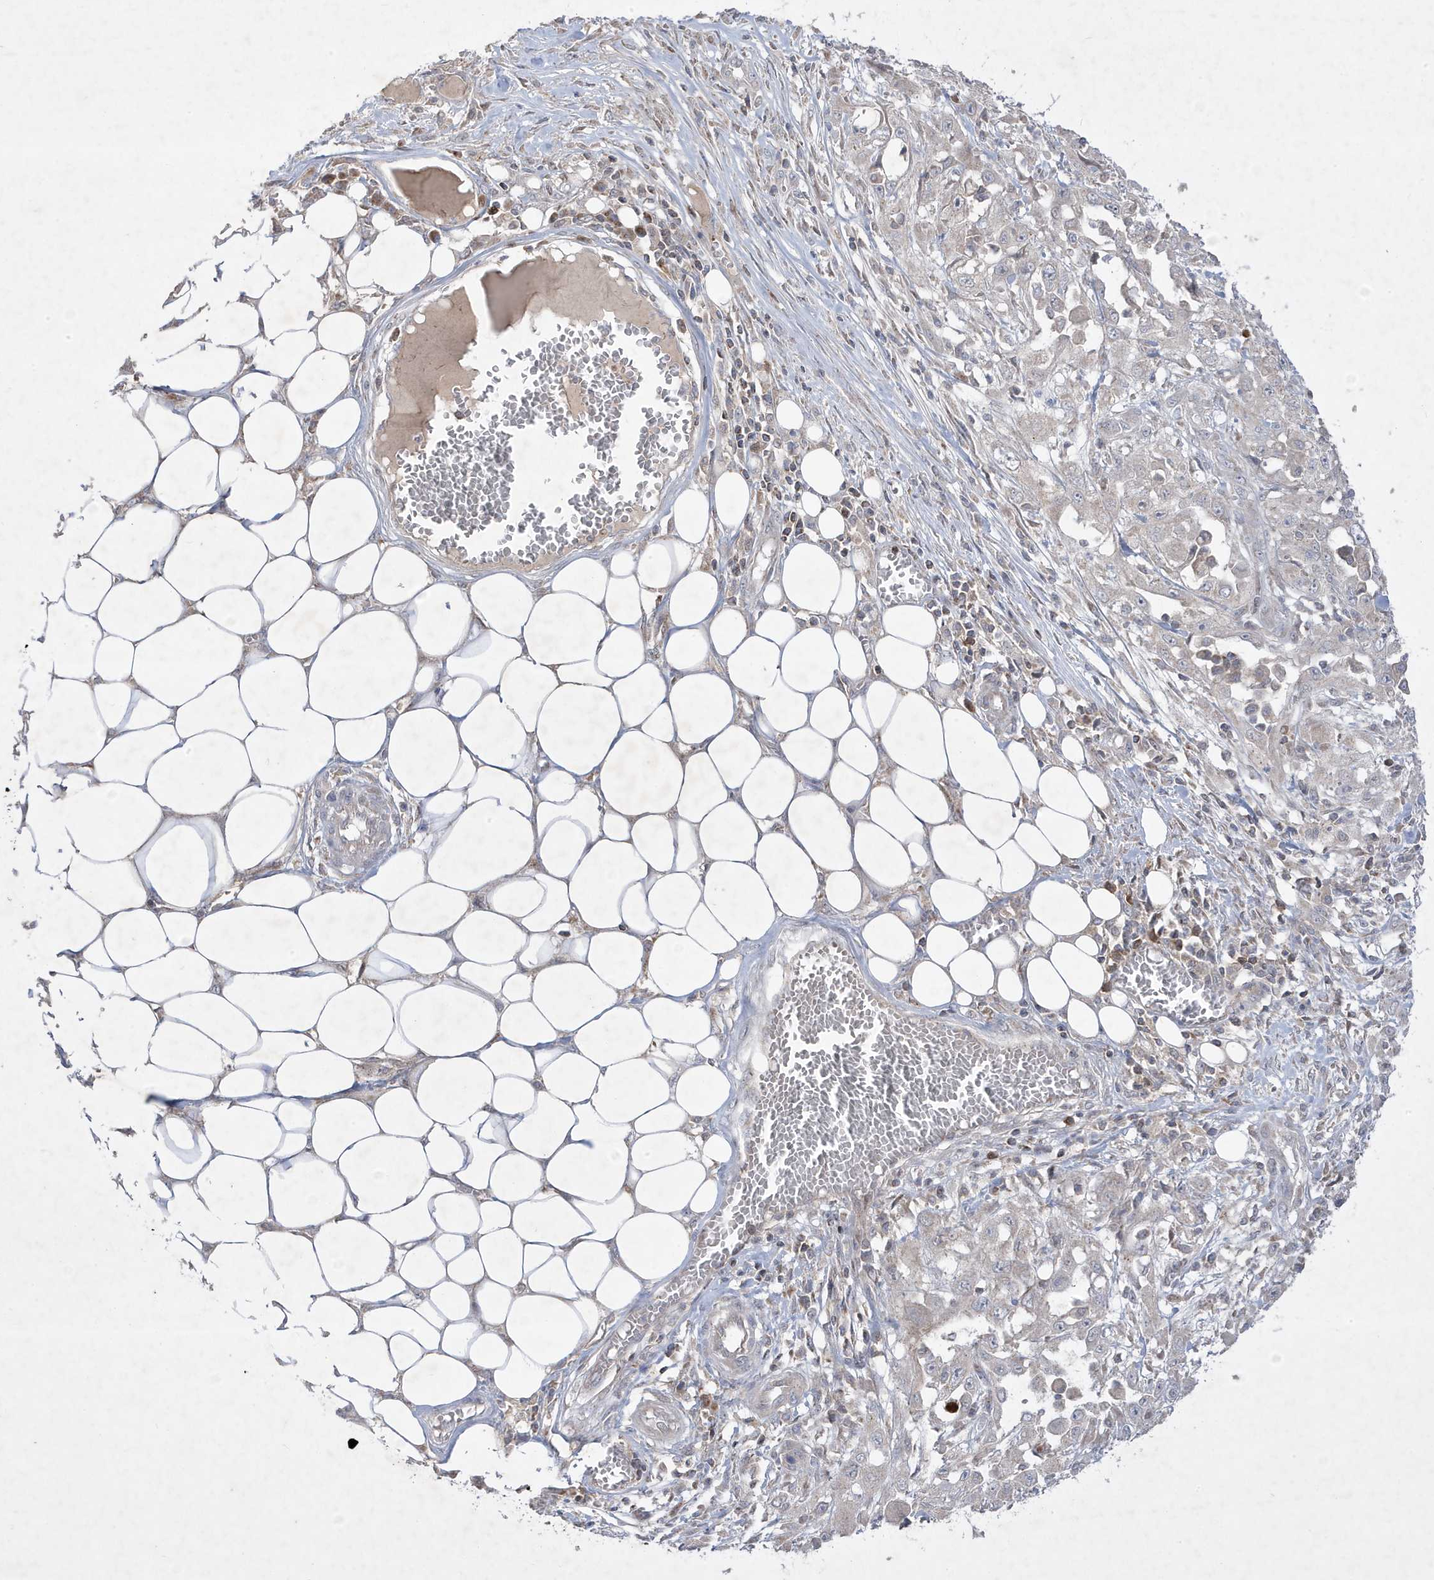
{"staining": {"intensity": "negative", "quantity": "none", "location": "none"}, "tissue": "skin cancer", "cell_type": "Tumor cells", "image_type": "cancer", "snomed": [{"axis": "morphology", "description": "Squamous cell carcinoma, NOS"}, {"axis": "morphology", "description": "Squamous cell carcinoma, metastatic, NOS"}, {"axis": "topography", "description": "Skin"}, {"axis": "topography", "description": "Lymph node"}], "caption": "Tumor cells are negative for brown protein staining in skin cancer.", "gene": "ADAMTSL3", "patient": {"sex": "male", "age": 75}}